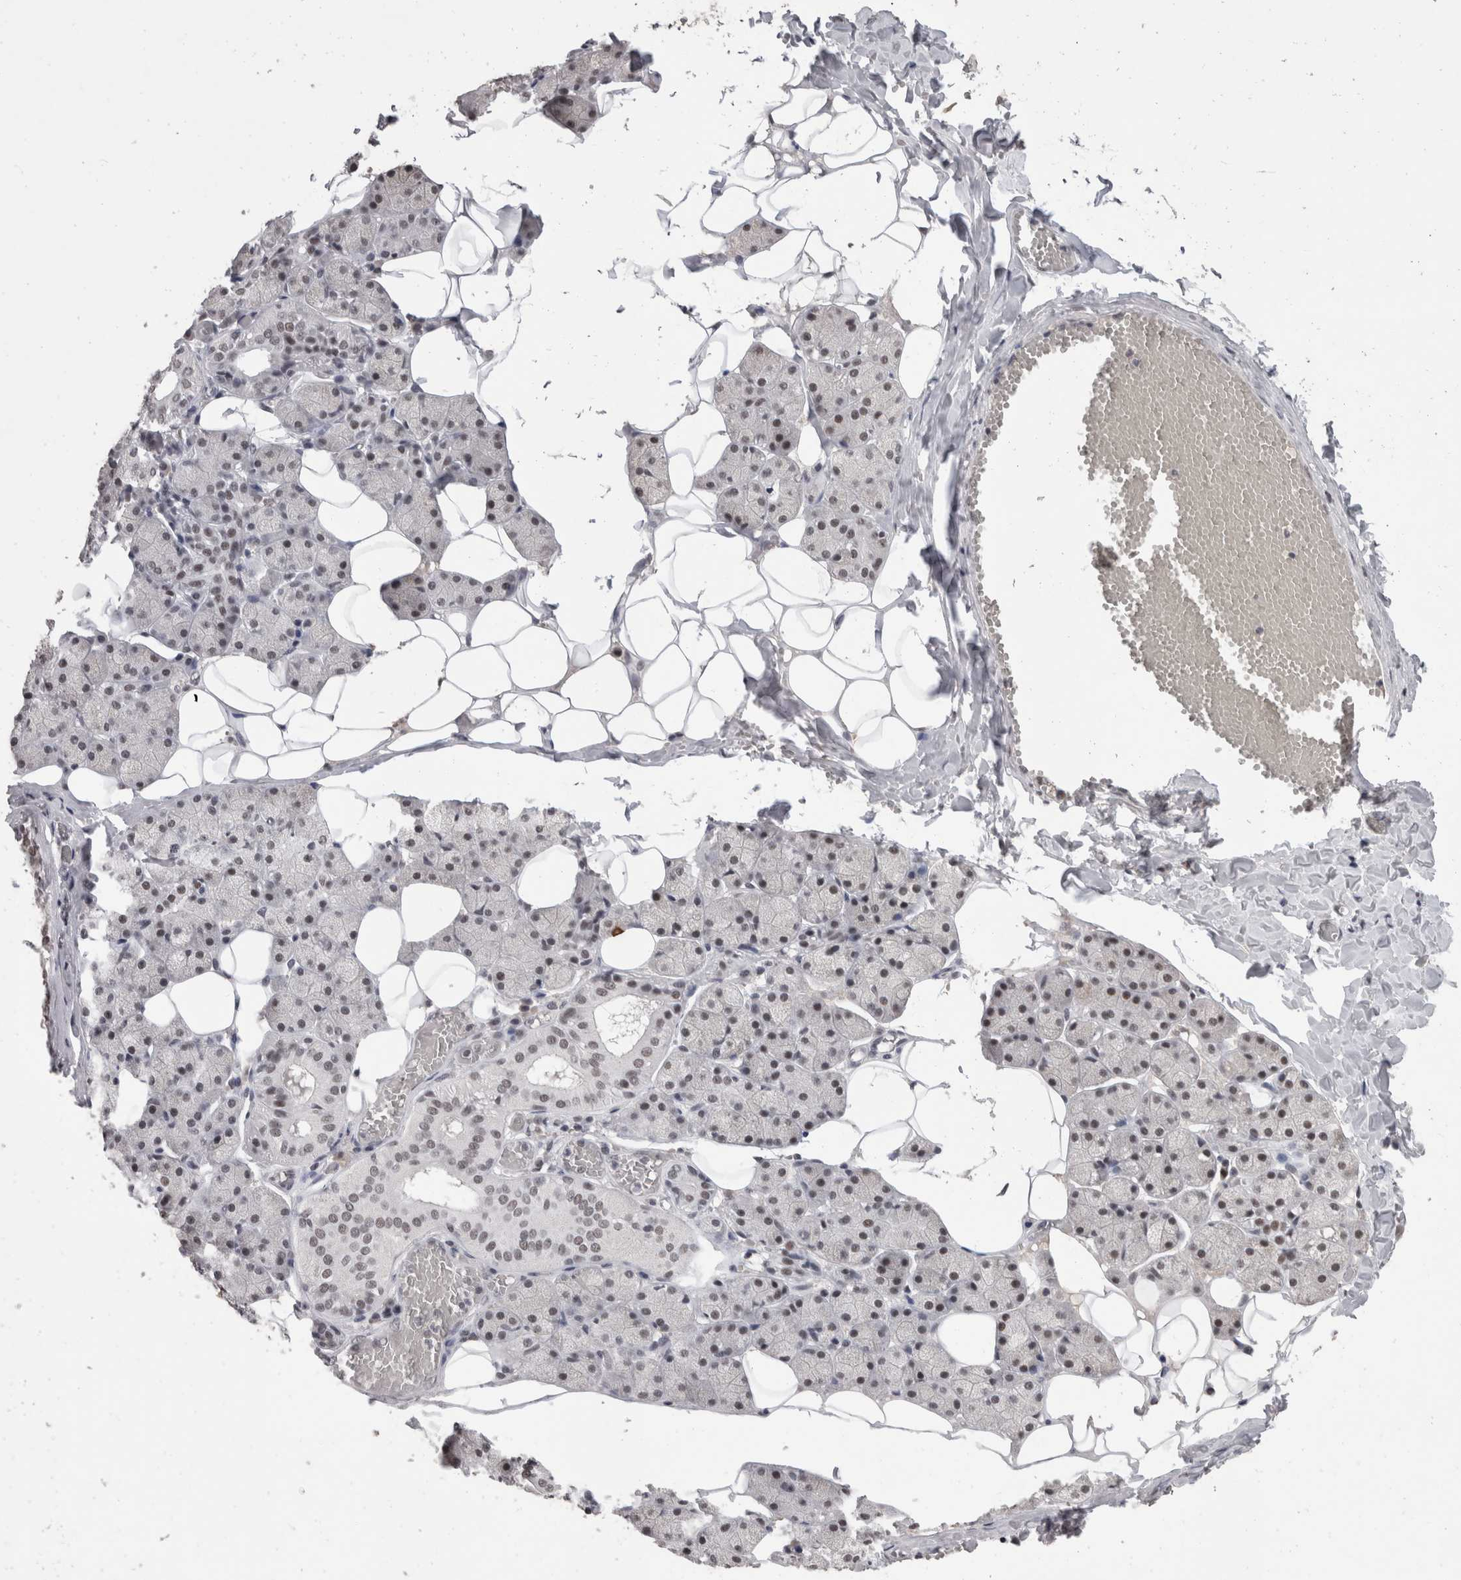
{"staining": {"intensity": "weak", "quantity": ">75%", "location": "nuclear"}, "tissue": "salivary gland", "cell_type": "Glandular cells", "image_type": "normal", "snomed": [{"axis": "morphology", "description": "Normal tissue, NOS"}, {"axis": "topography", "description": "Salivary gland"}], "caption": "A histopathology image showing weak nuclear expression in approximately >75% of glandular cells in normal salivary gland, as visualized by brown immunohistochemical staining.", "gene": "DDX17", "patient": {"sex": "female", "age": 33}}